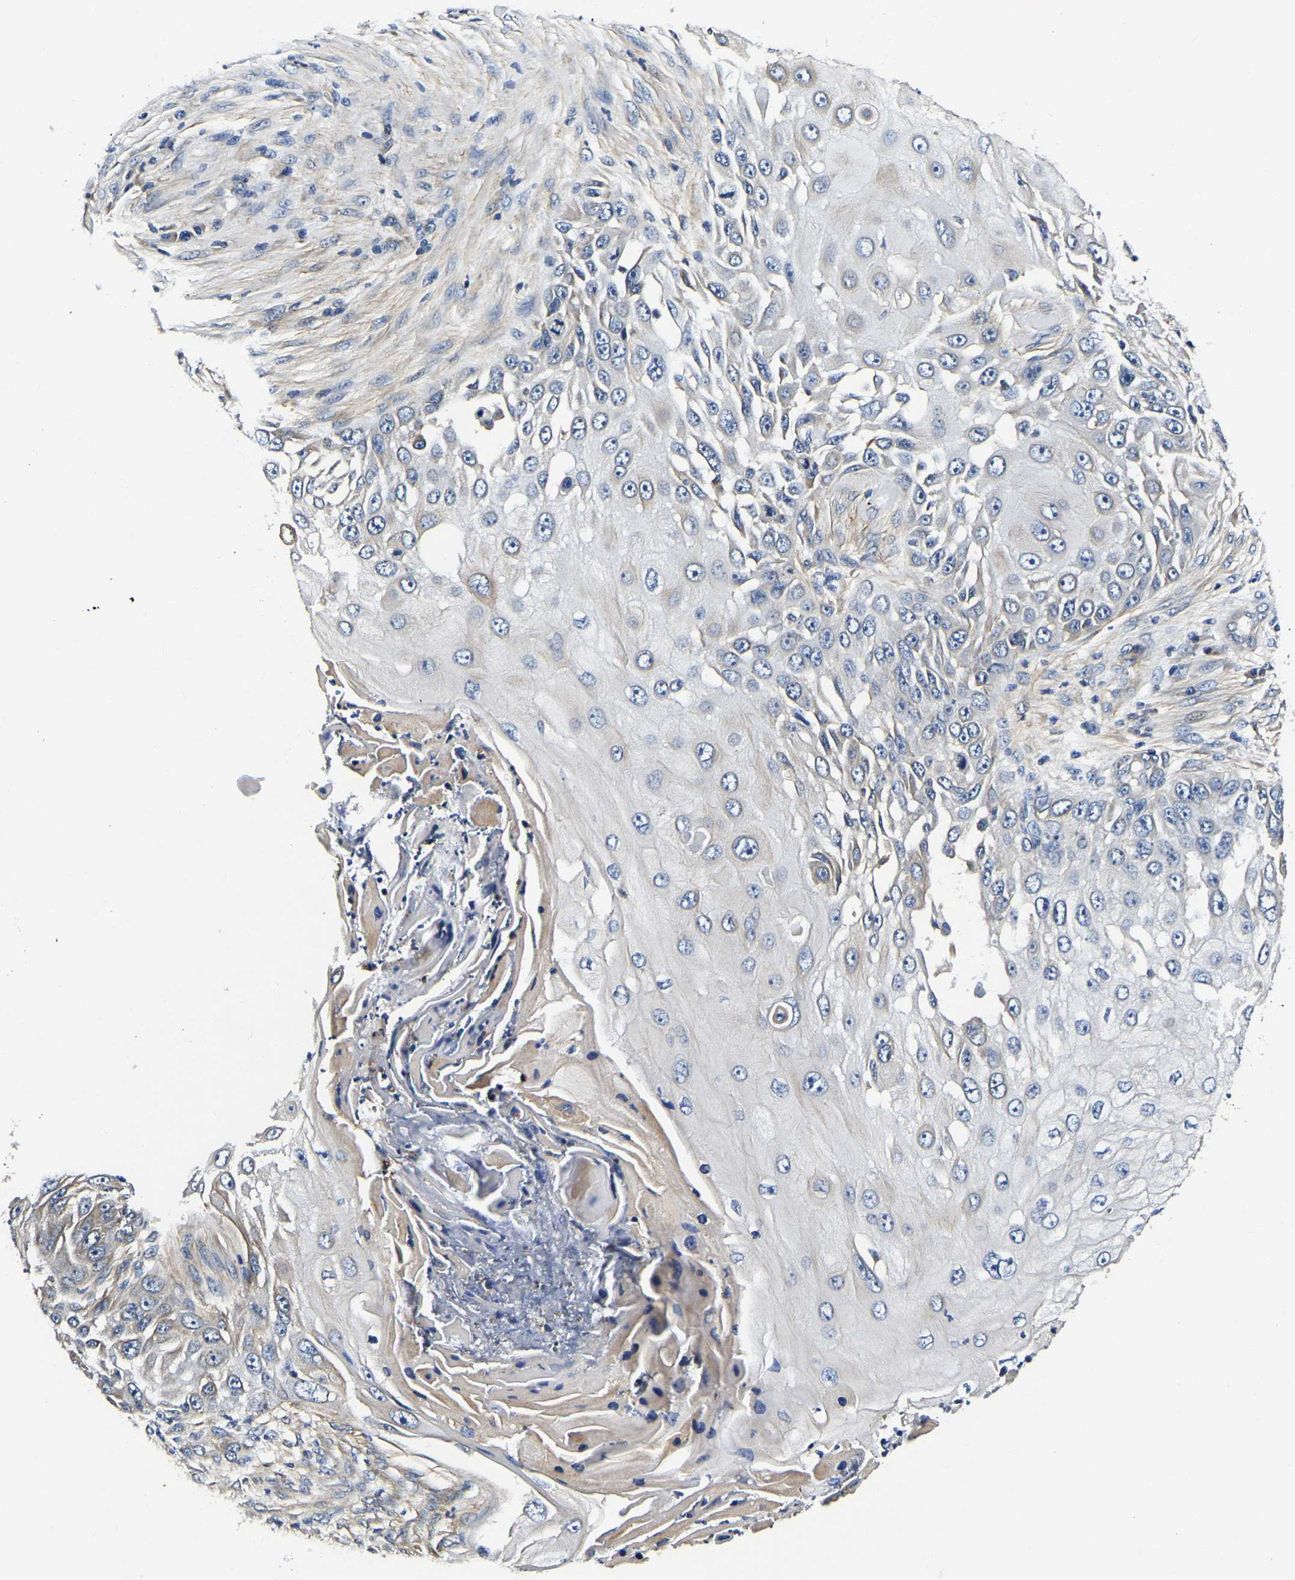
{"staining": {"intensity": "negative", "quantity": "none", "location": "none"}, "tissue": "skin cancer", "cell_type": "Tumor cells", "image_type": "cancer", "snomed": [{"axis": "morphology", "description": "Squamous cell carcinoma, NOS"}, {"axis": "topography", "description": "Skin"}], "caption": "Immunohistochemistry (IHC) micrograph of neoplastic tissue: human skin squamous cell carcinoma stained with DAB (3,3'-diaminobenzidine) displays no significant protein positivity in tumor cells.", "gene": "KCTD17", "patient": {"sex": "female", "age": 44}}